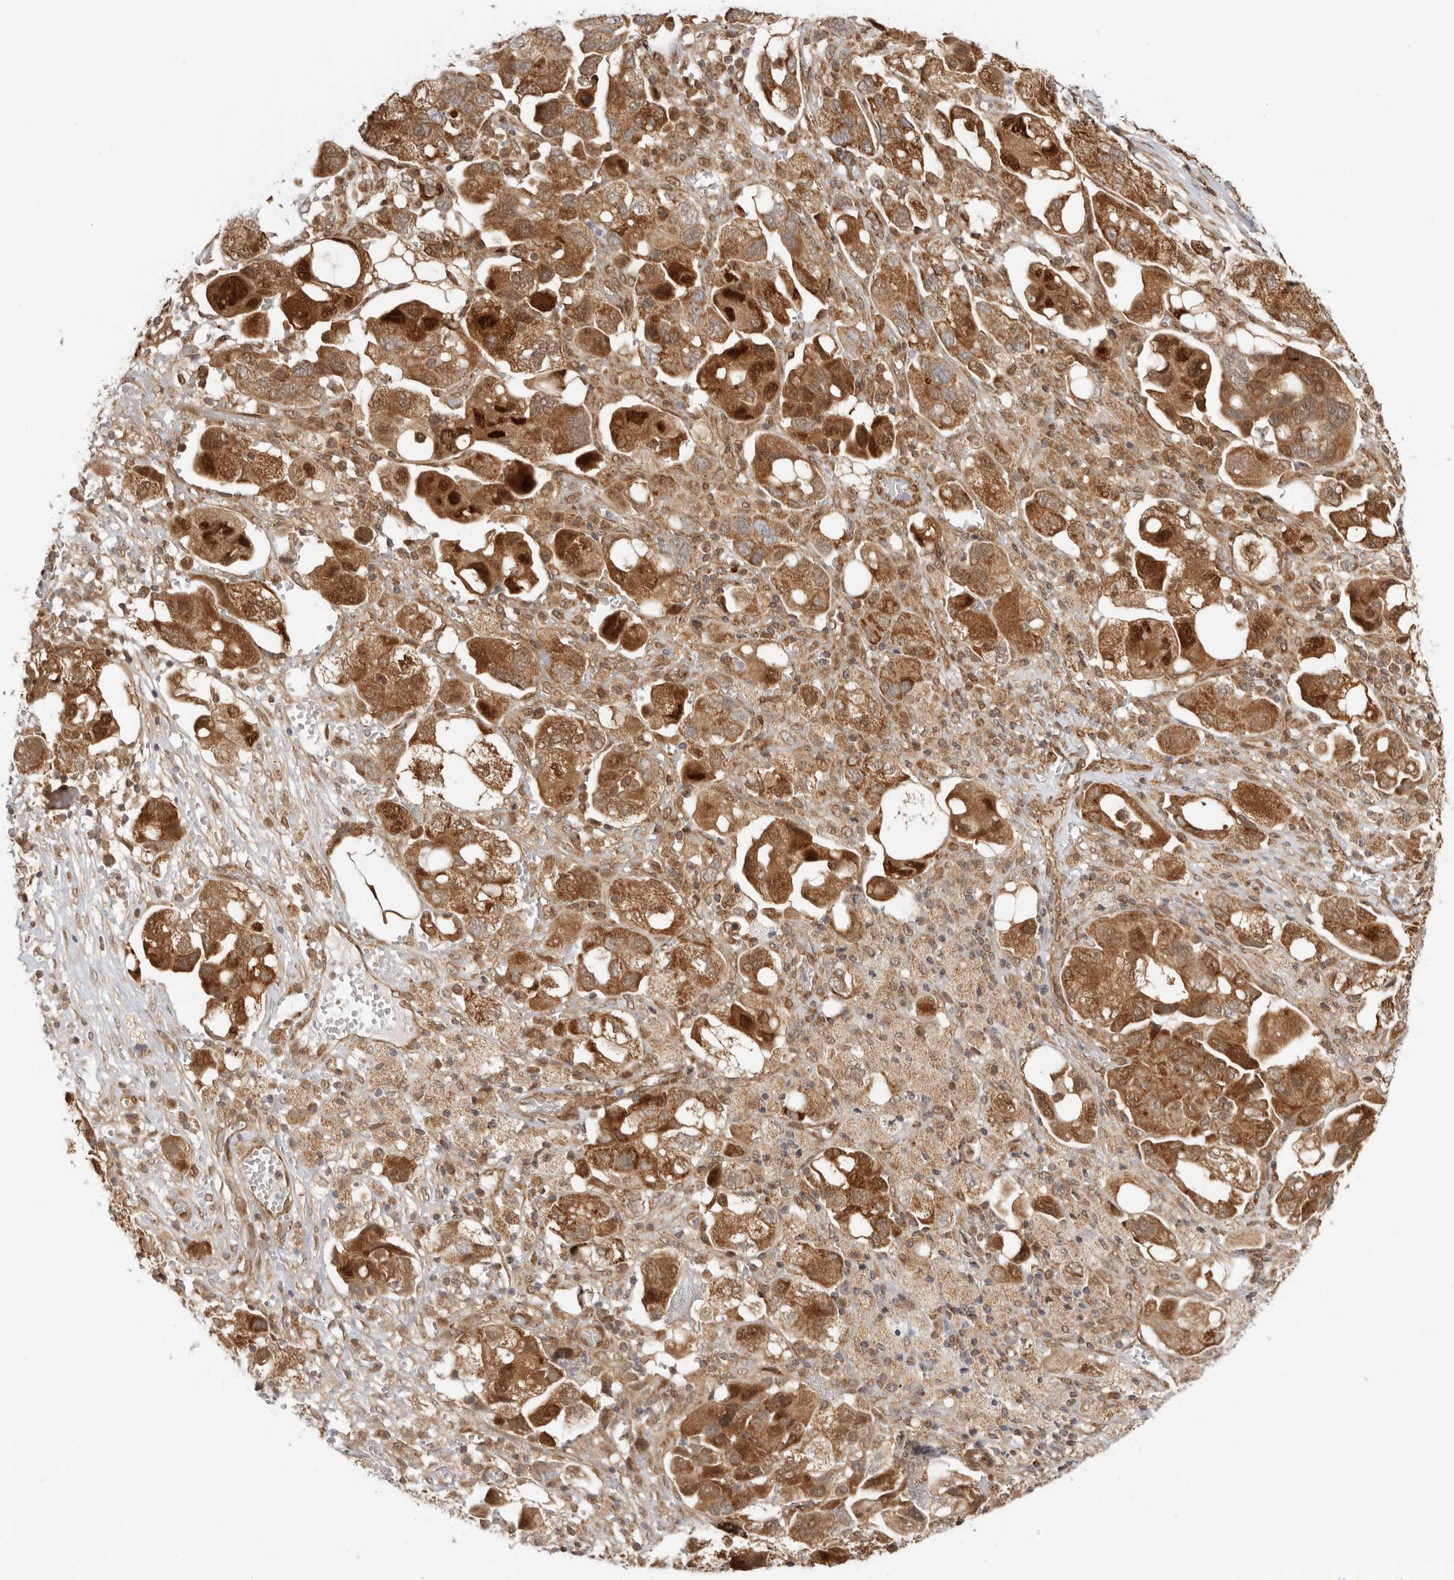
{"staining": {"intensity": "strong", "quantity": "25%-75%", "location": "cytoplasmic/membranous,nuclear"}, "tissue": "ovarian cancer", "cell_type": "Tumor cells", "image_type": "cancer", "snomed": [{"axis": "morphology", "description": "Carcinoma, NOS"}, {"axis": "morphology", "description": "Cystadenocarcinoma, serous, NOS"}, {"axis": "topography", "description": "Ovary"}], "caption": "Ovarian cancer (carcinoma) stained with a brown dye shows strong cytoplasmic/membranous and nuclear positive expression in approximately 25%-75% of tumor cells.", "gene": "DCAF8", "patient": {"sex": "female", "age": 69}}